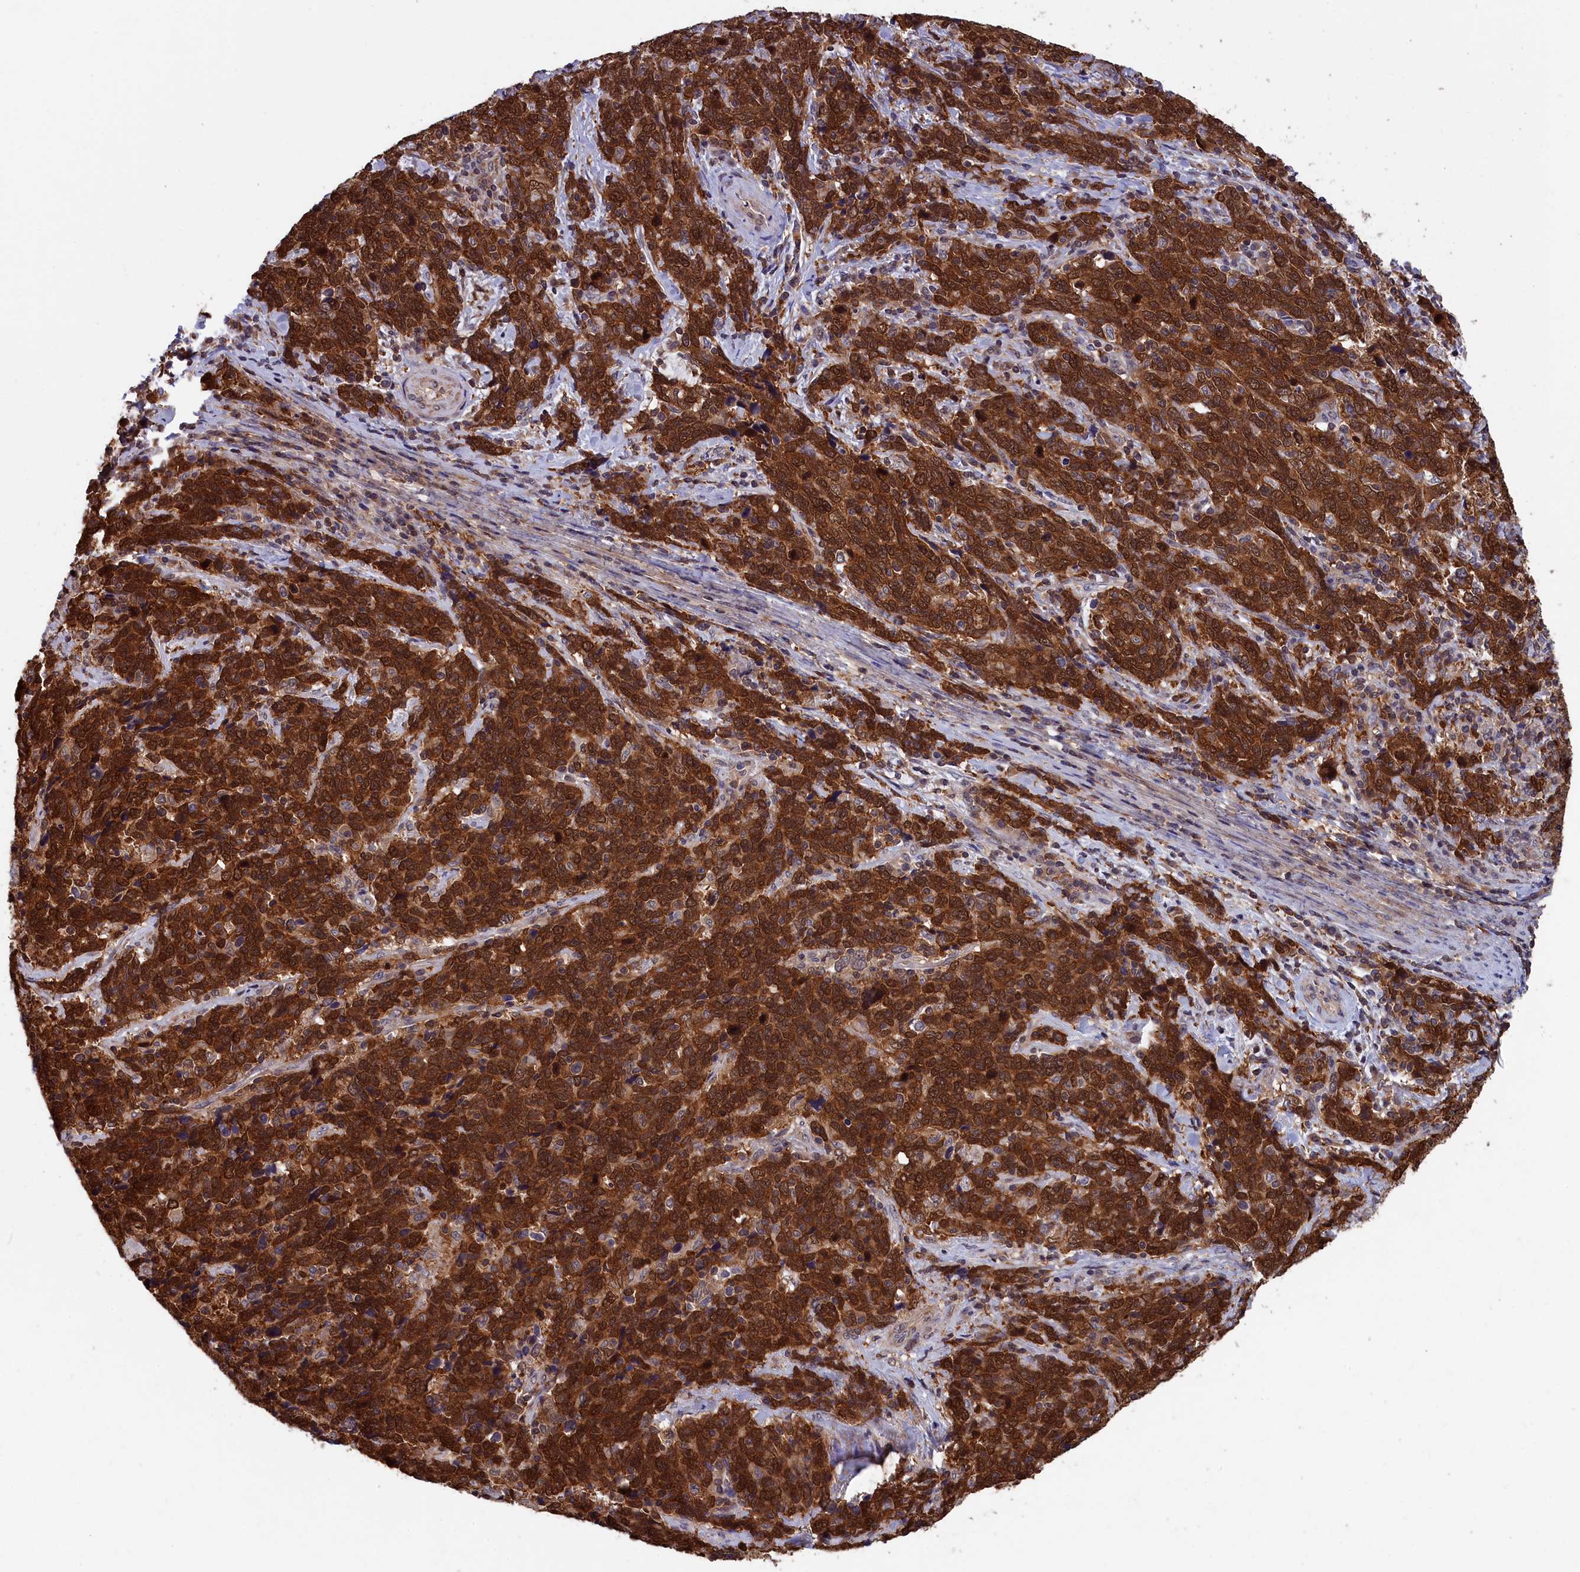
{"staining": {"intensity": "strong", "quantity": ">75%", "location": "cytoplasmic/membranous,nuclear"}, "tissue": "cervical cancer", "cell_type": "Tumor cells", "image_type": "cancer", "snomed": [{"axis": "morphology", "description": "Squamous cell carcinoma, NOS"}, {"axis": "topography", "description": "Cervix"}], "caption": "There is high levels of strong cytoplasmic/membranous and nuclear staining in tumor cells of squamous cell carcinoma (cervical), as demonstrated by immunohistochemical staining (brown color).", "gene": "JPT2", "patient": {"sex": "female", "age": 41}}